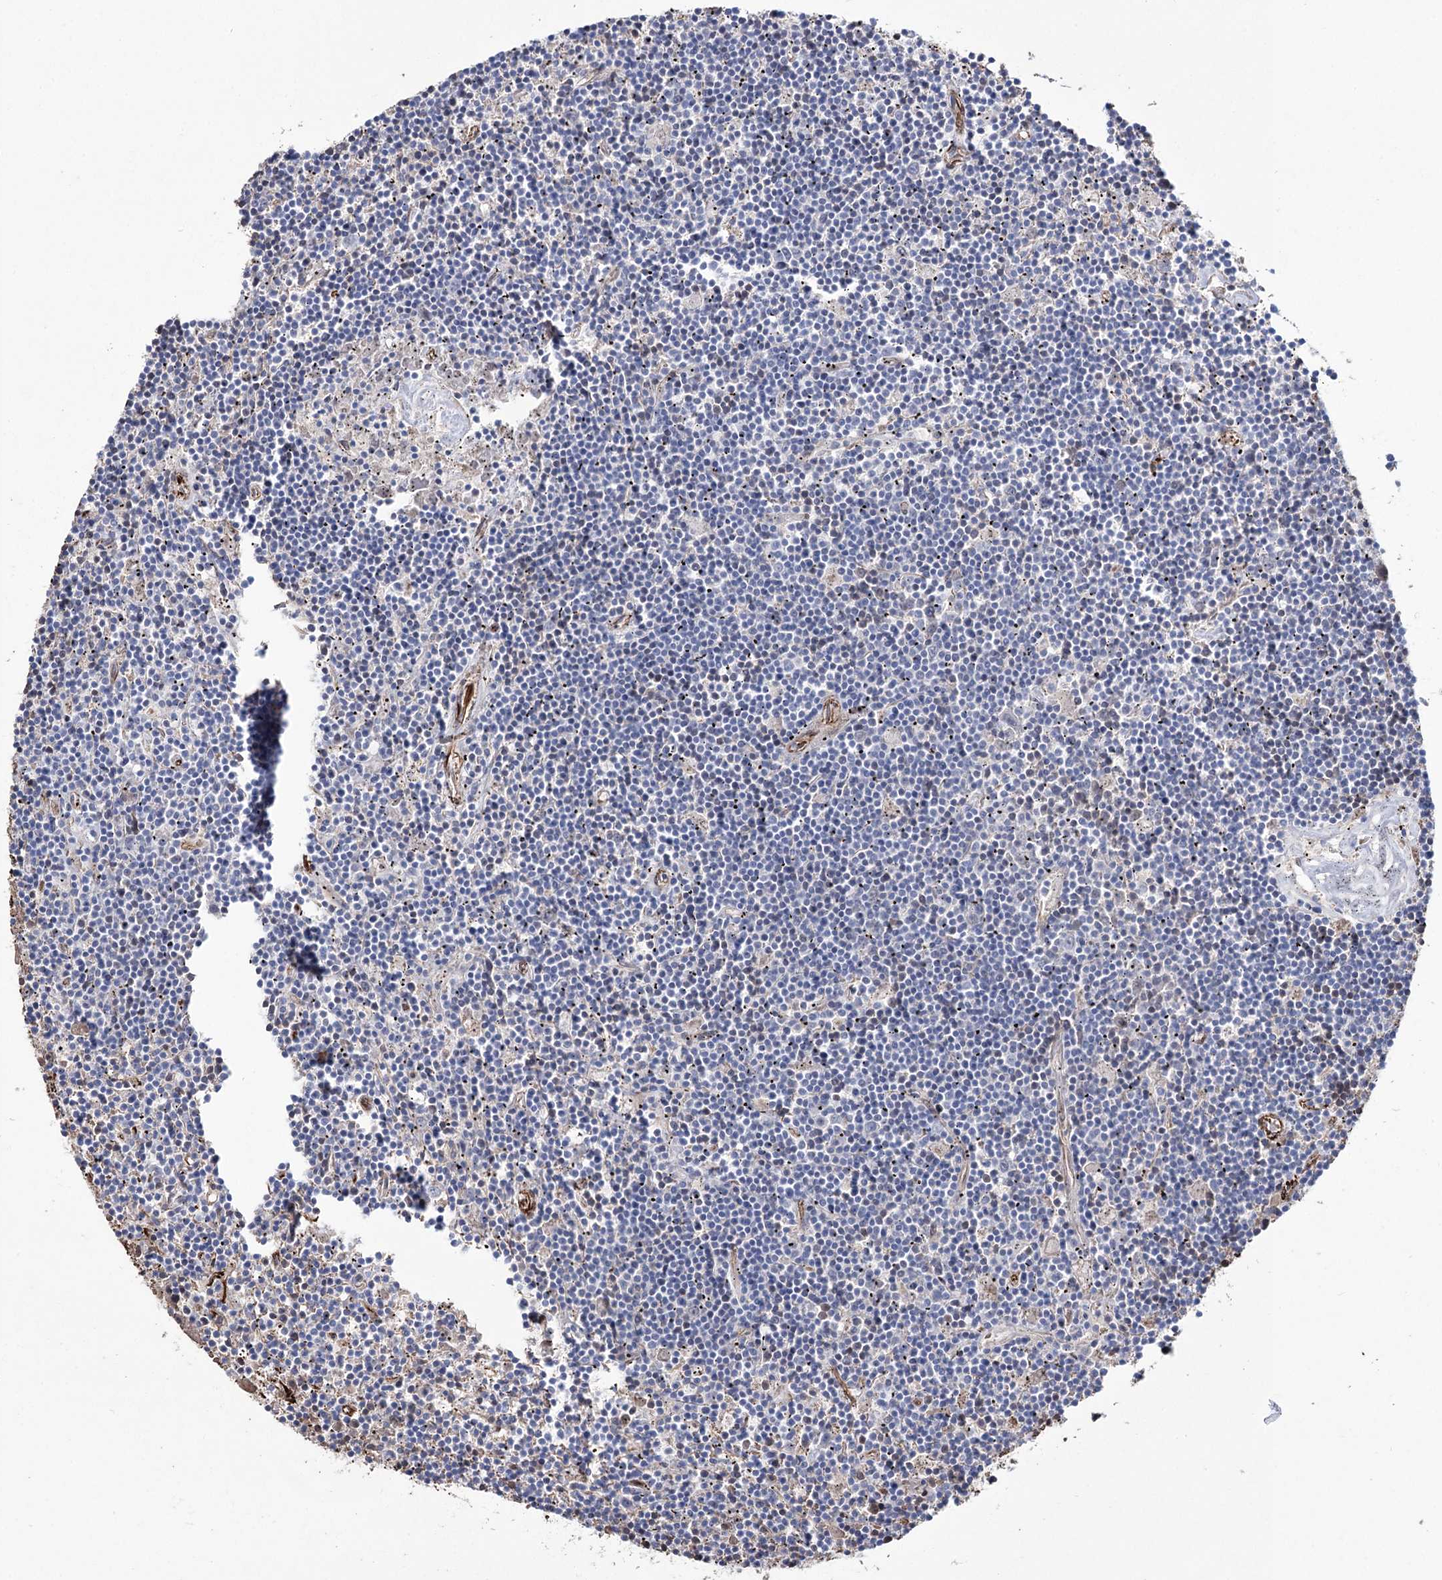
{"staining": {"intensity": "negative", "quantity": "none", "location": "none"}, "tissue": "lymphoma", "cell_type": "Tumor cells", "image_type": "cancer", "snomed": [{"axis": "morphology", "description": "Malignant lymphoma, non-Hodgkin's type, Low grade"}, {"axis": "topography", "description": "Spleen"}], "caption": "There is no significant expression in tumor cells of malignant lymphoma, non-Hodgkin's type (low-grade).", "gene": "ARHGAP20", "patient": {"sex": "male", "age": 76}}